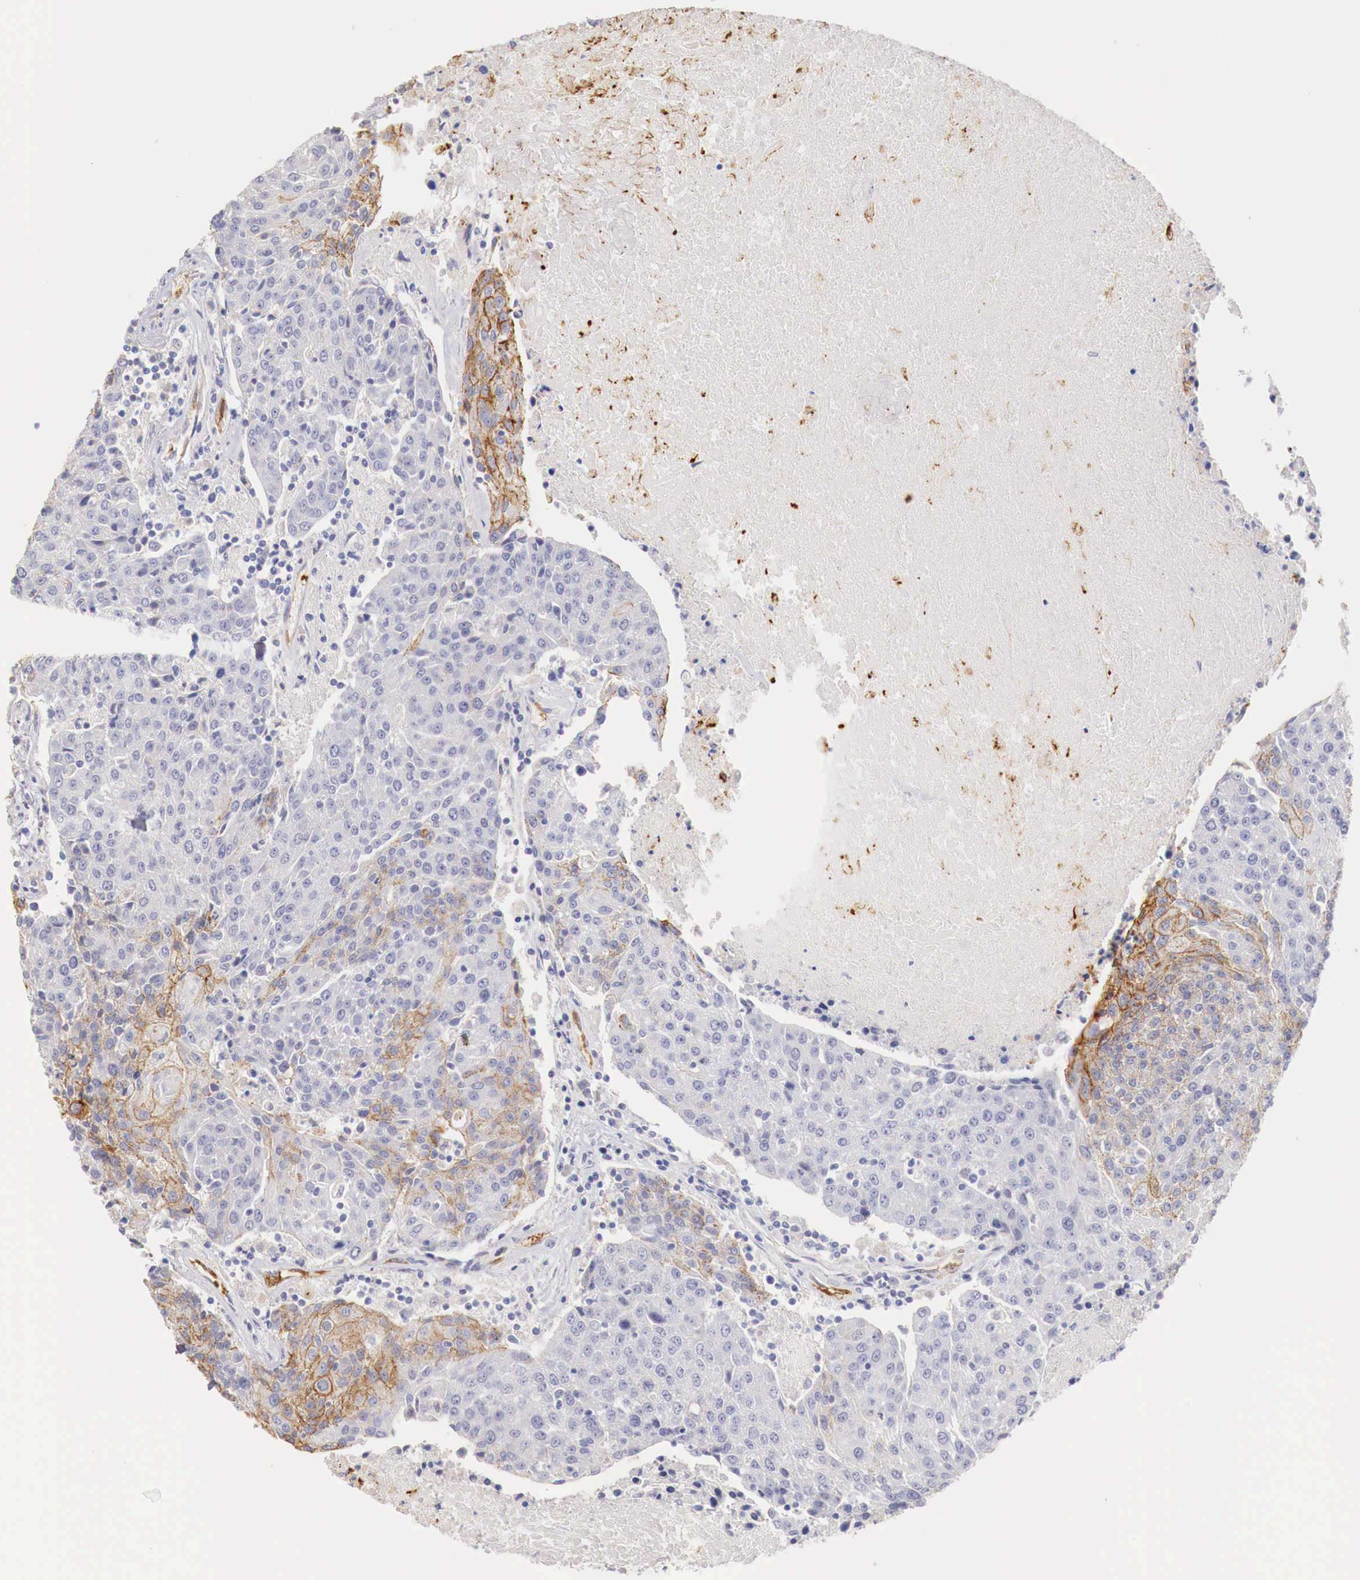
{"staining": {"intensity": "moderate", "quantity": "<25%", "location": "cytoplasmic/membranous"}, "tissue": "urothelial cancer", "cell_type": "Tumor cells", "image_type": "cancer", "snomed": [{"axis": "morphology", "description": "Urothelial carcinoma, High grade"}, {"axis": "topography", "description": "Urinary bladder"}], "caption": "Moderate cytoplasmic/membranous protein expression is identified in about <25% of tumor cells in high-grade urothelial carcinoma. The staining is performed using DAB brown chromogen to label protein expression. The nuclei are counter-stained blue using hematoxylin.", "gene": "ITIH6", "patient": {"sex": "female", "age": 85}}